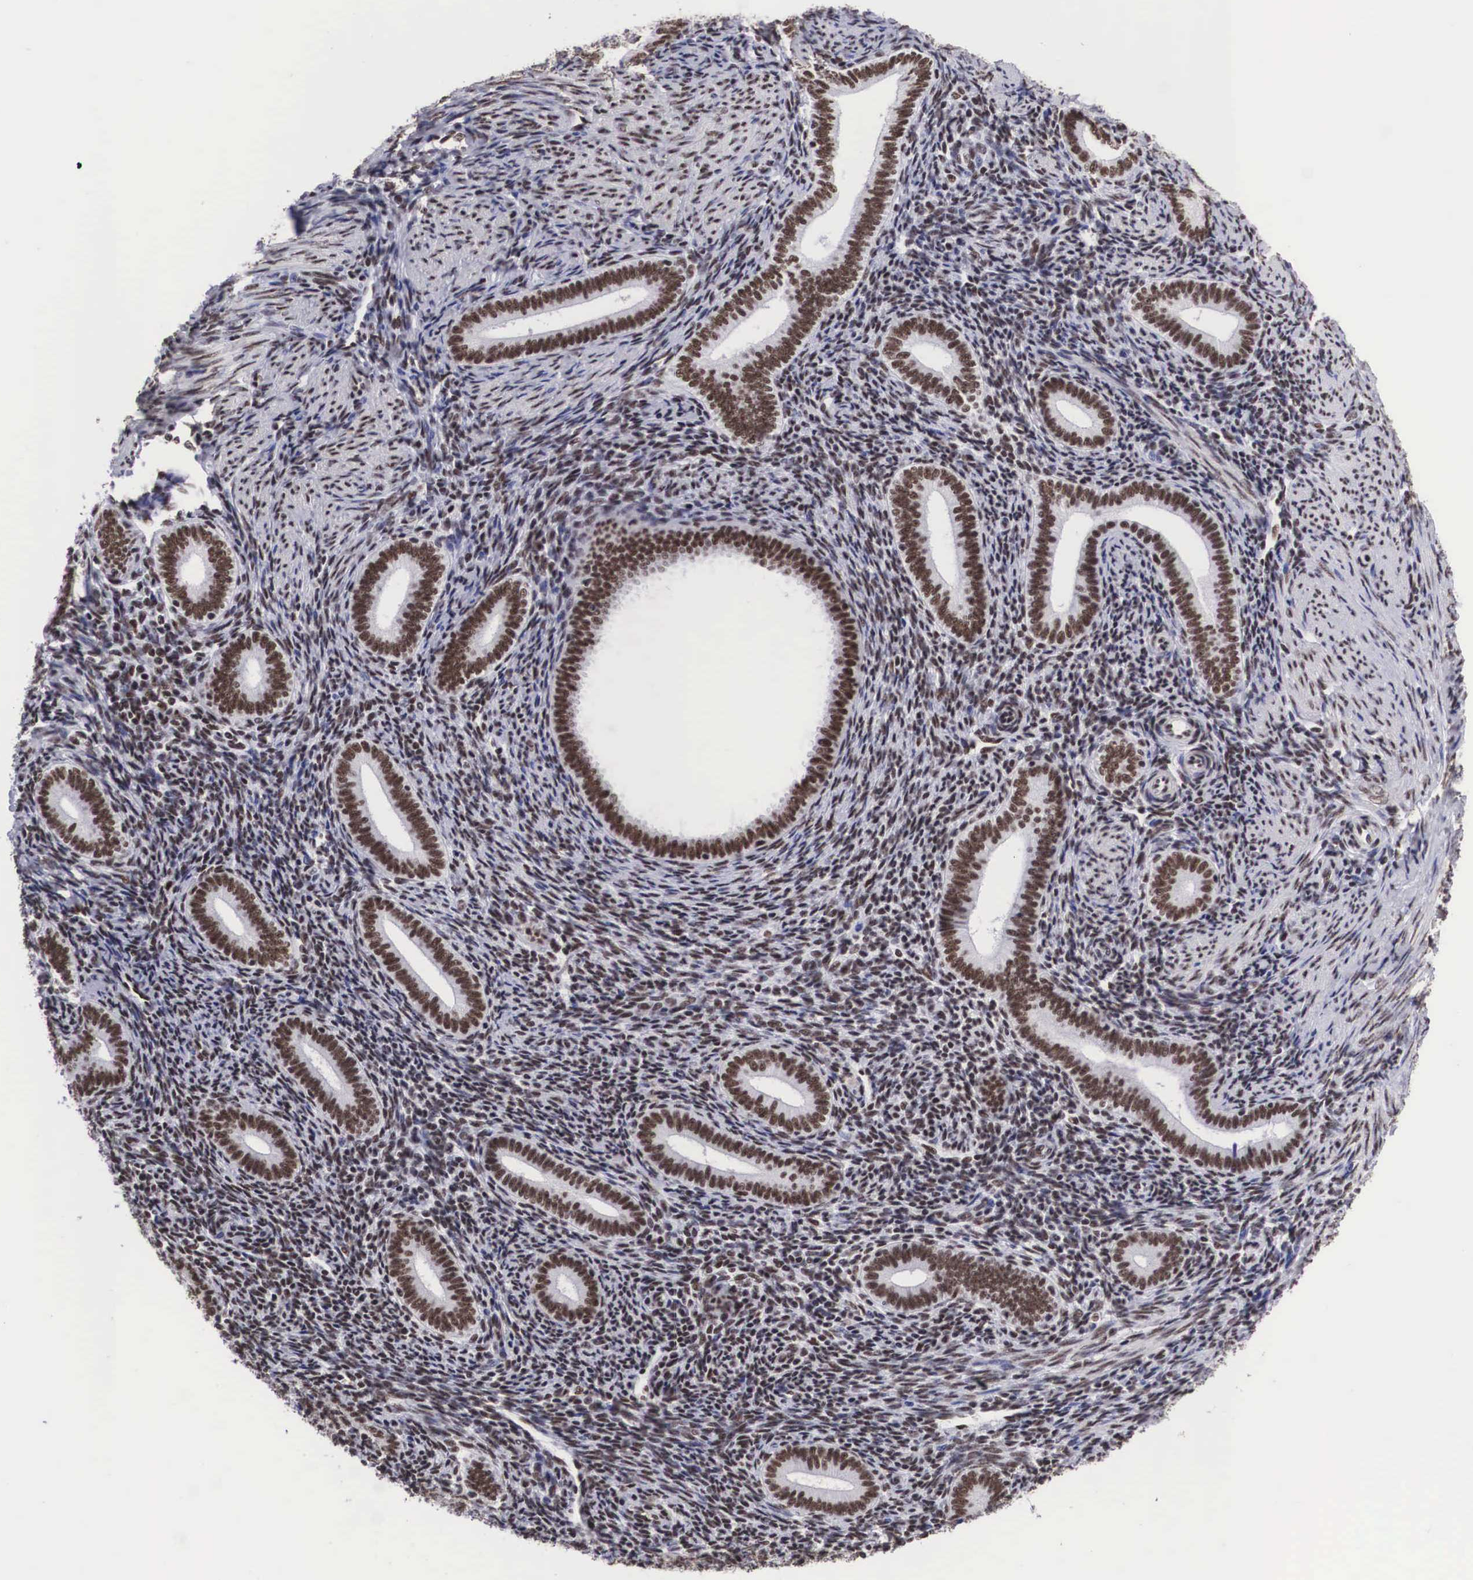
{"staining": {"intensity": "weak", "quantity": "25%-75%", "location": "nuclear"}, "tissue": "endometrium", "cell_type": "Cells in endometrial stroma", "image_type": "normal", "snomed": [{"axis": "morphology", "description": "Normal tissue, NOS"}, {"axis": "topography", "description": "Endometrium"}], "caption": "Benign endometrium shows weak nuclear staining in about 25%-75% of cells in endometrial stroma The staining was performed using DAB, with brown indicating positive protein expression. Nuclei are stained blue with hematoxylin..", "gene": "SF3A1", "patient": {"sex": "female", "age": 35}}